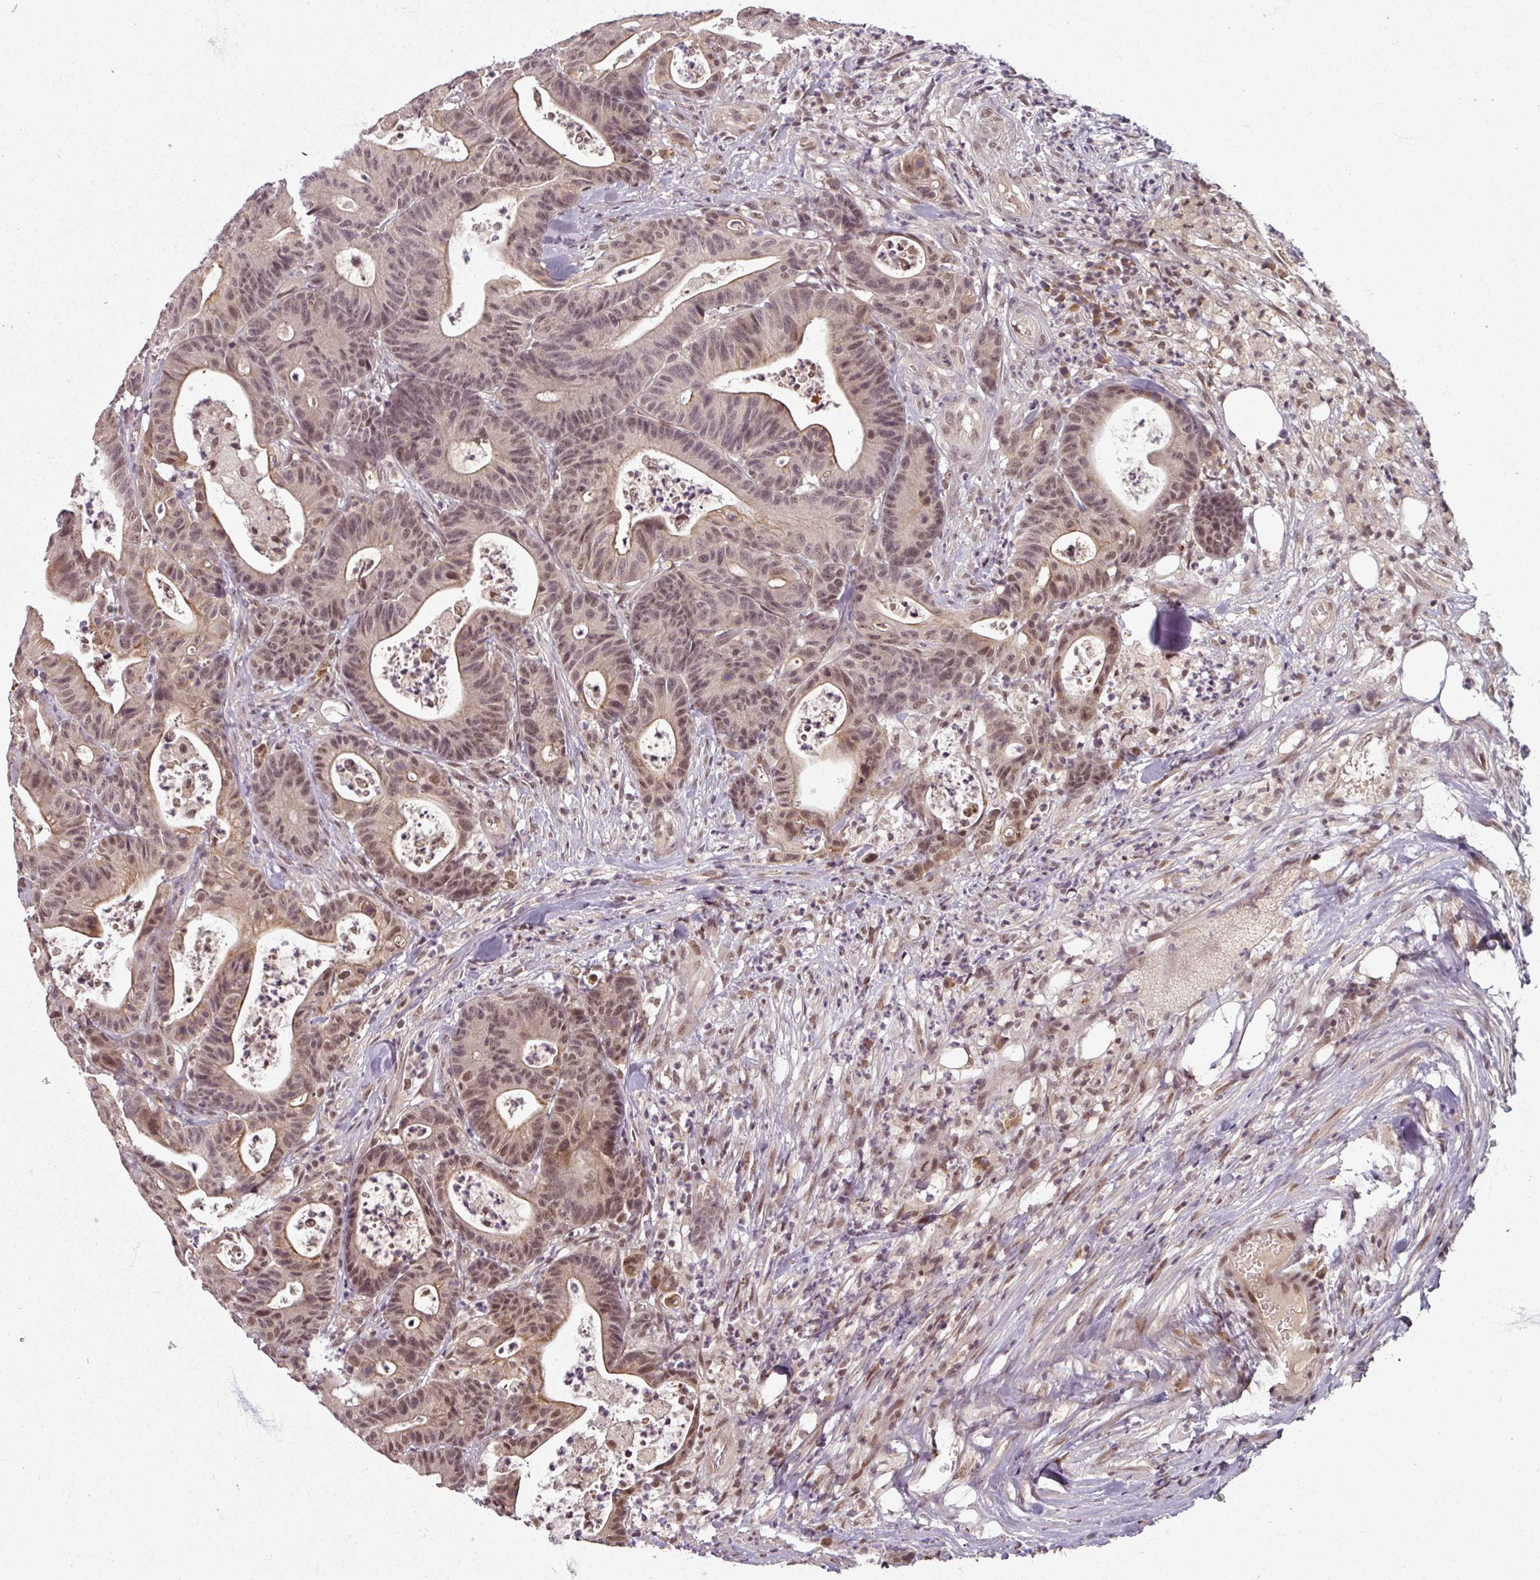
{"staining": {"intensity": "weak", "quantity": "25%-75%", "location": "cytoplasmic/membranous,nuclear"}, "tissue": "colorectal cancer", "cell_type": "Tumor cells", "image_type": "cancer", "snomed": [{"axis": "morphology", "description": "Adenocarcinoma, NOS"}, {"axis": "topography", "description": "Colon"}], "caption": "Immunohistochemical staining of colorectal cancer (adenocarcinoma) shows low levels of weak cytoplasmic/membranous and nuclear protein expression in about 25%-75% of tumor cells.", "gene": "POLR2G", "patient": {"sex": "female", "age": 84}}